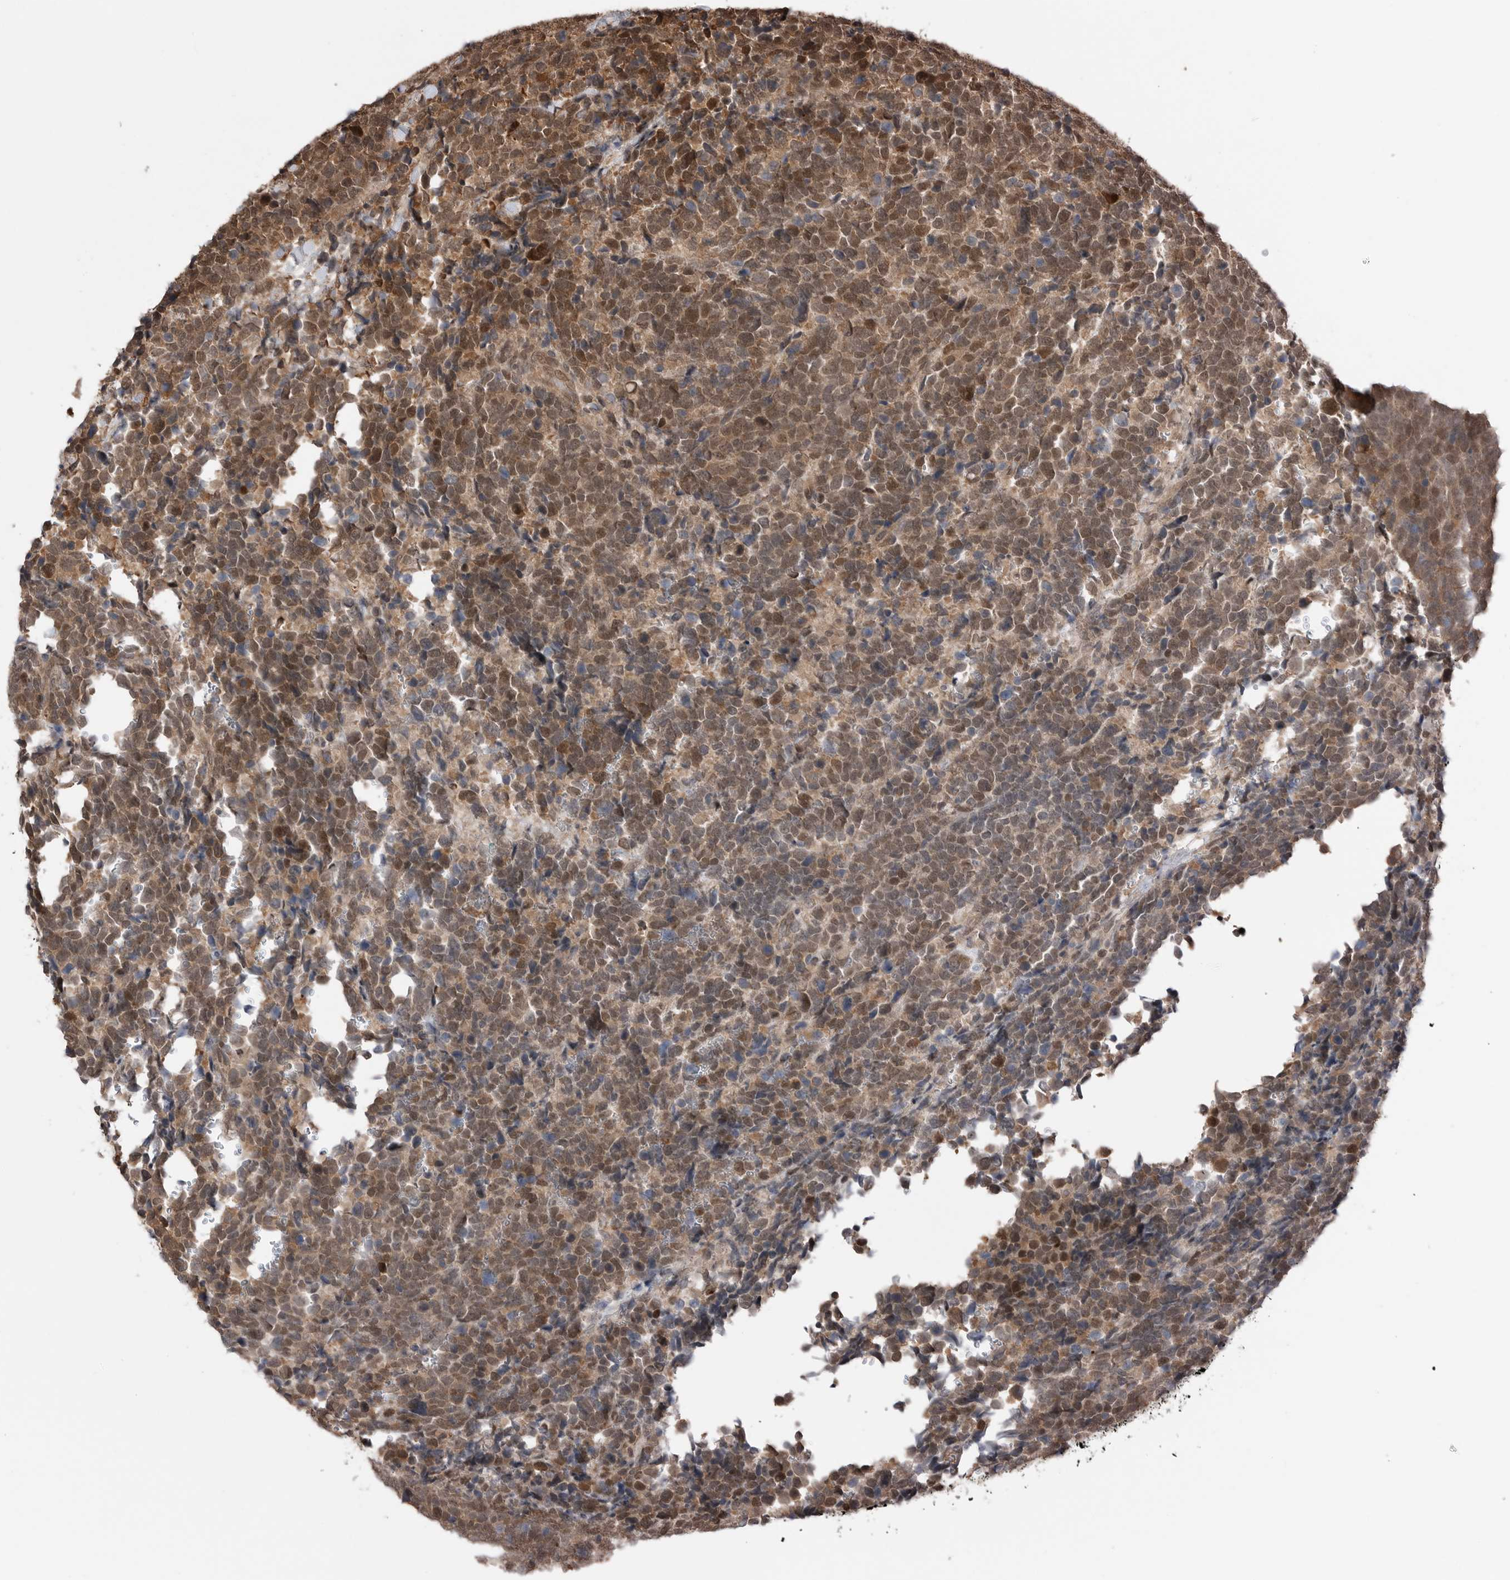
{"staining": {"intensity": "moderate", "quantity": "25%-75%", "location": "cytoplasmic/membranous,nuclear"}, "tissue": "urothelial cancer", "cell_type": "Tumor cells", "image_type": "cancer", "snomed": [{"axis": "morphology", "description": "Urothelial carcinoma, High grade"}, {"axis": "topography", "description": "Urinary bladder"}], "caption": "Immunohistochemical staining of urothelial cancer shows medium levels of moderate cytoplasmic/membranous and nuclear protein positivity in about 25%-75% of tumor cells.", "gene": "PEAK1", "patient": {"sex": "female", "age": 82}}